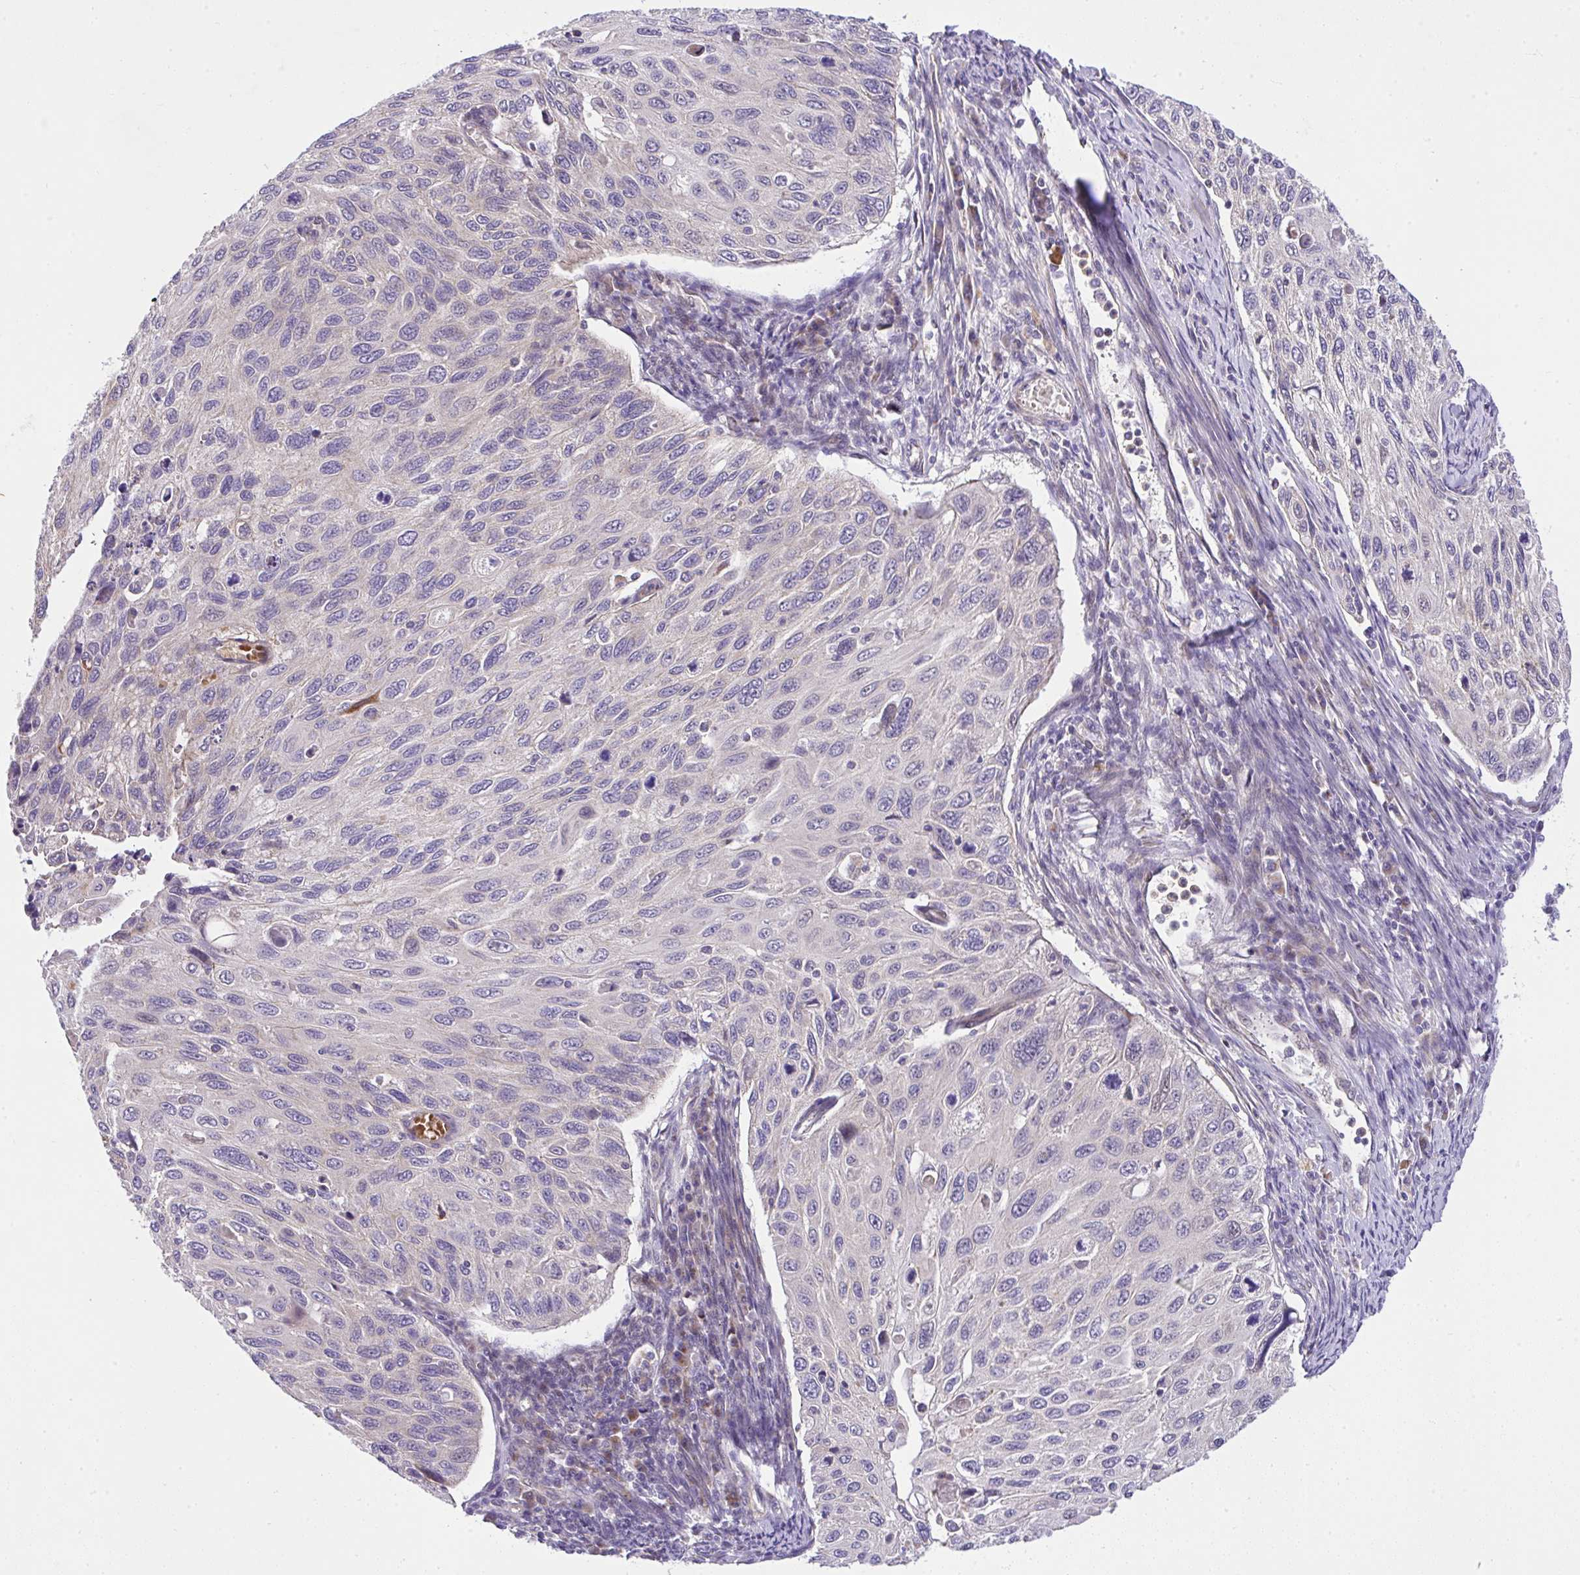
{"staining": {"intensity": "negative", "quantity": "none", "location": "none"}, "tissue": "cervical cancer", "cell_type": "Tumor cells", "image_type": "cancer", "snomed": [{"axis": "morphology", "description": "Squamous cell carcinoma, NOS"}, {"axis": "topography", "description": "Cervix"}], "caption": "This image is of squamous cell carcinoma (cervical) stained with immunohistochemistry (IHC) to label a protein in brown with the nuclei are counter-stained blue. There is no positivity in tumor cells.", "gene": "CHIA", "patient": {"sex": "female", "age": 70}}